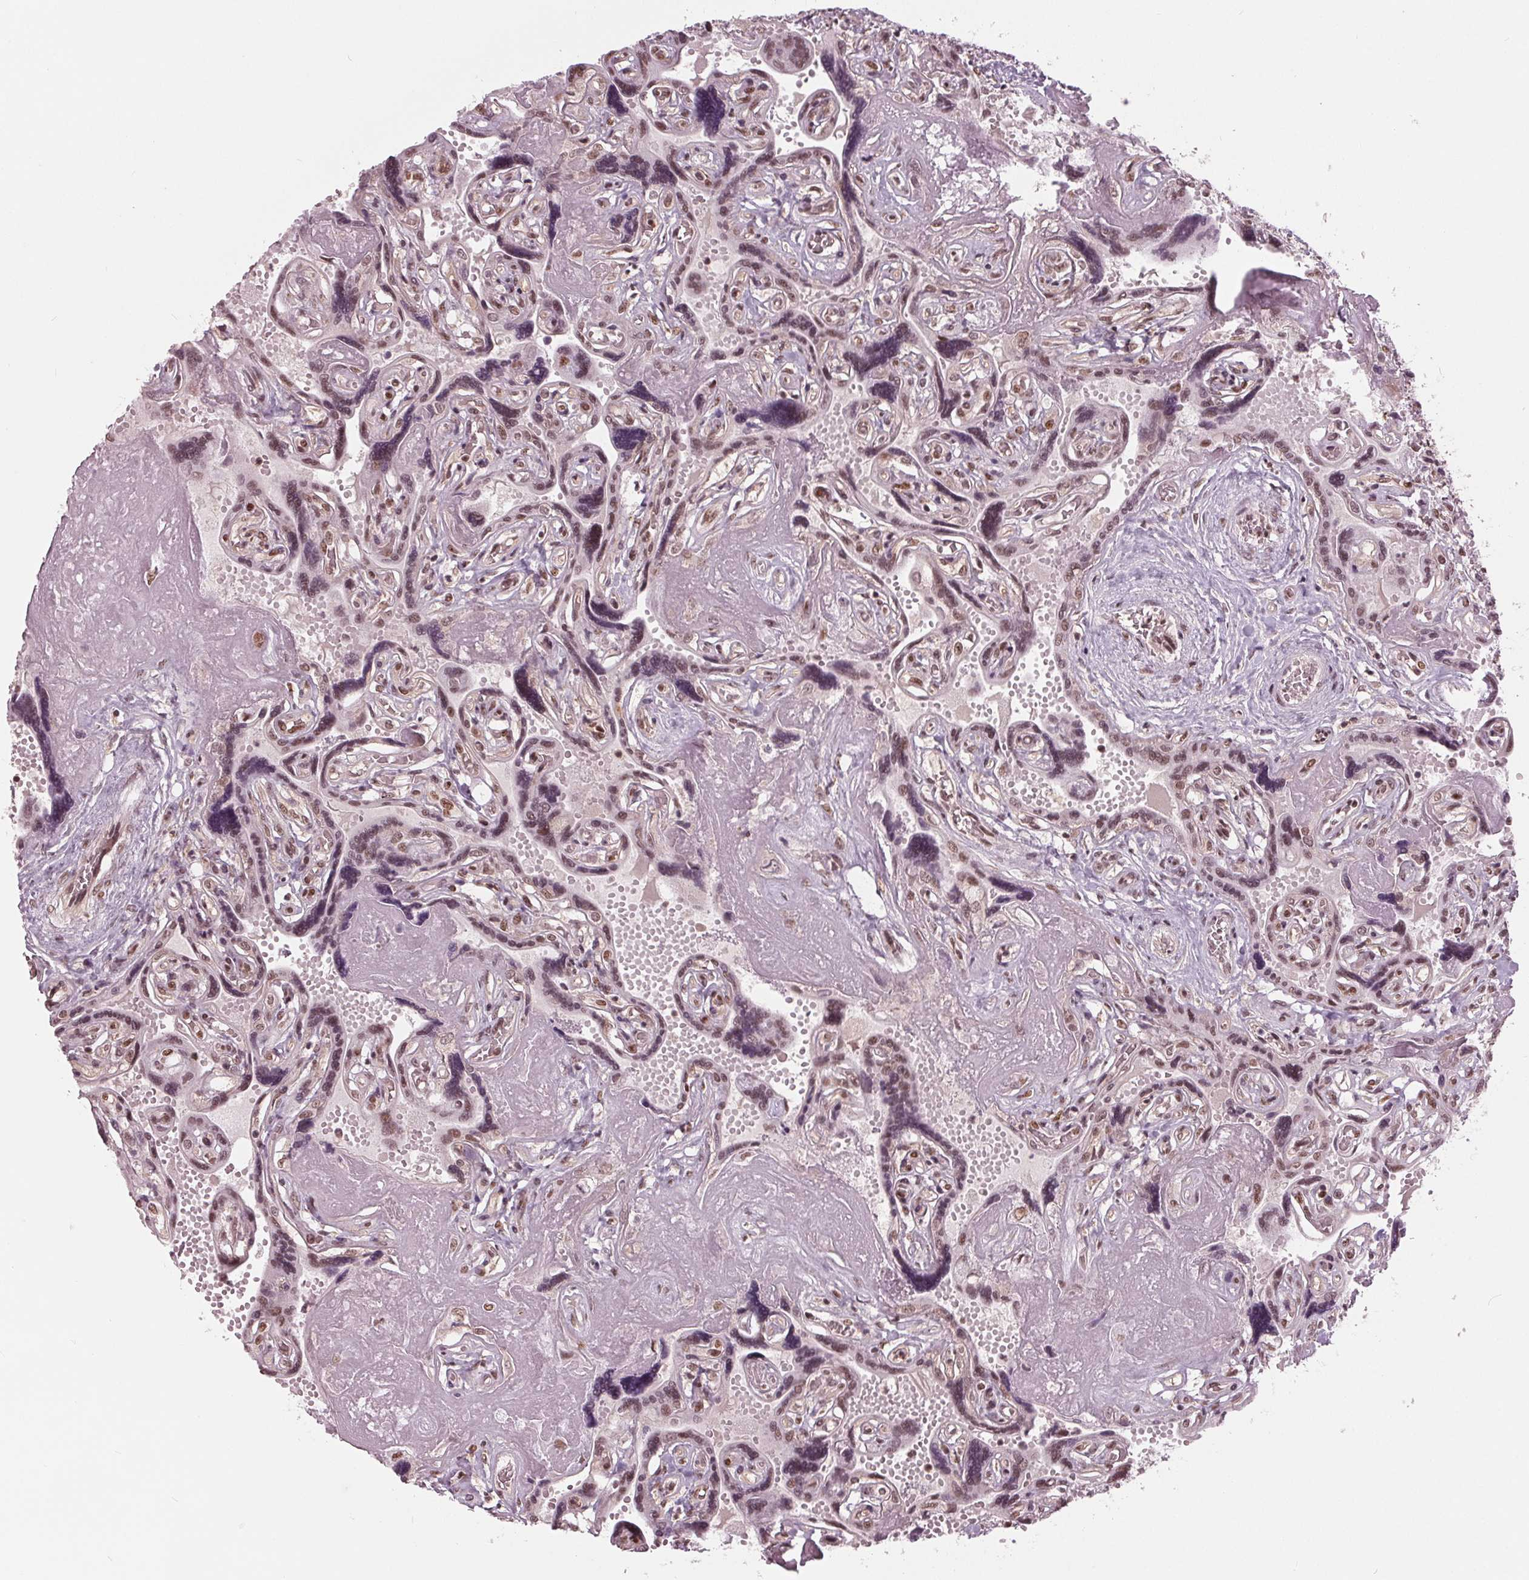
{"staining": {"intensity": "strong", "quantity": ">75%", "location": "nuclear"}, "tissue": "placenta", "cell_type": "Decidual cells", "image_type": "normal", "snomed": [{"axis": "morphology", "description": "Normal tissue, NOS"}, {"axis": "topography", "description": "Placenta"}], "caption": "Immunohistochemistry photomicrograph of unremarkable human placenta stained for a protein (brown), which shows high levels of strong nuclear positivity in about >75% of decidual cells.", "gene": "LSM2", "patient": {"sex": "female", "age": 32}}